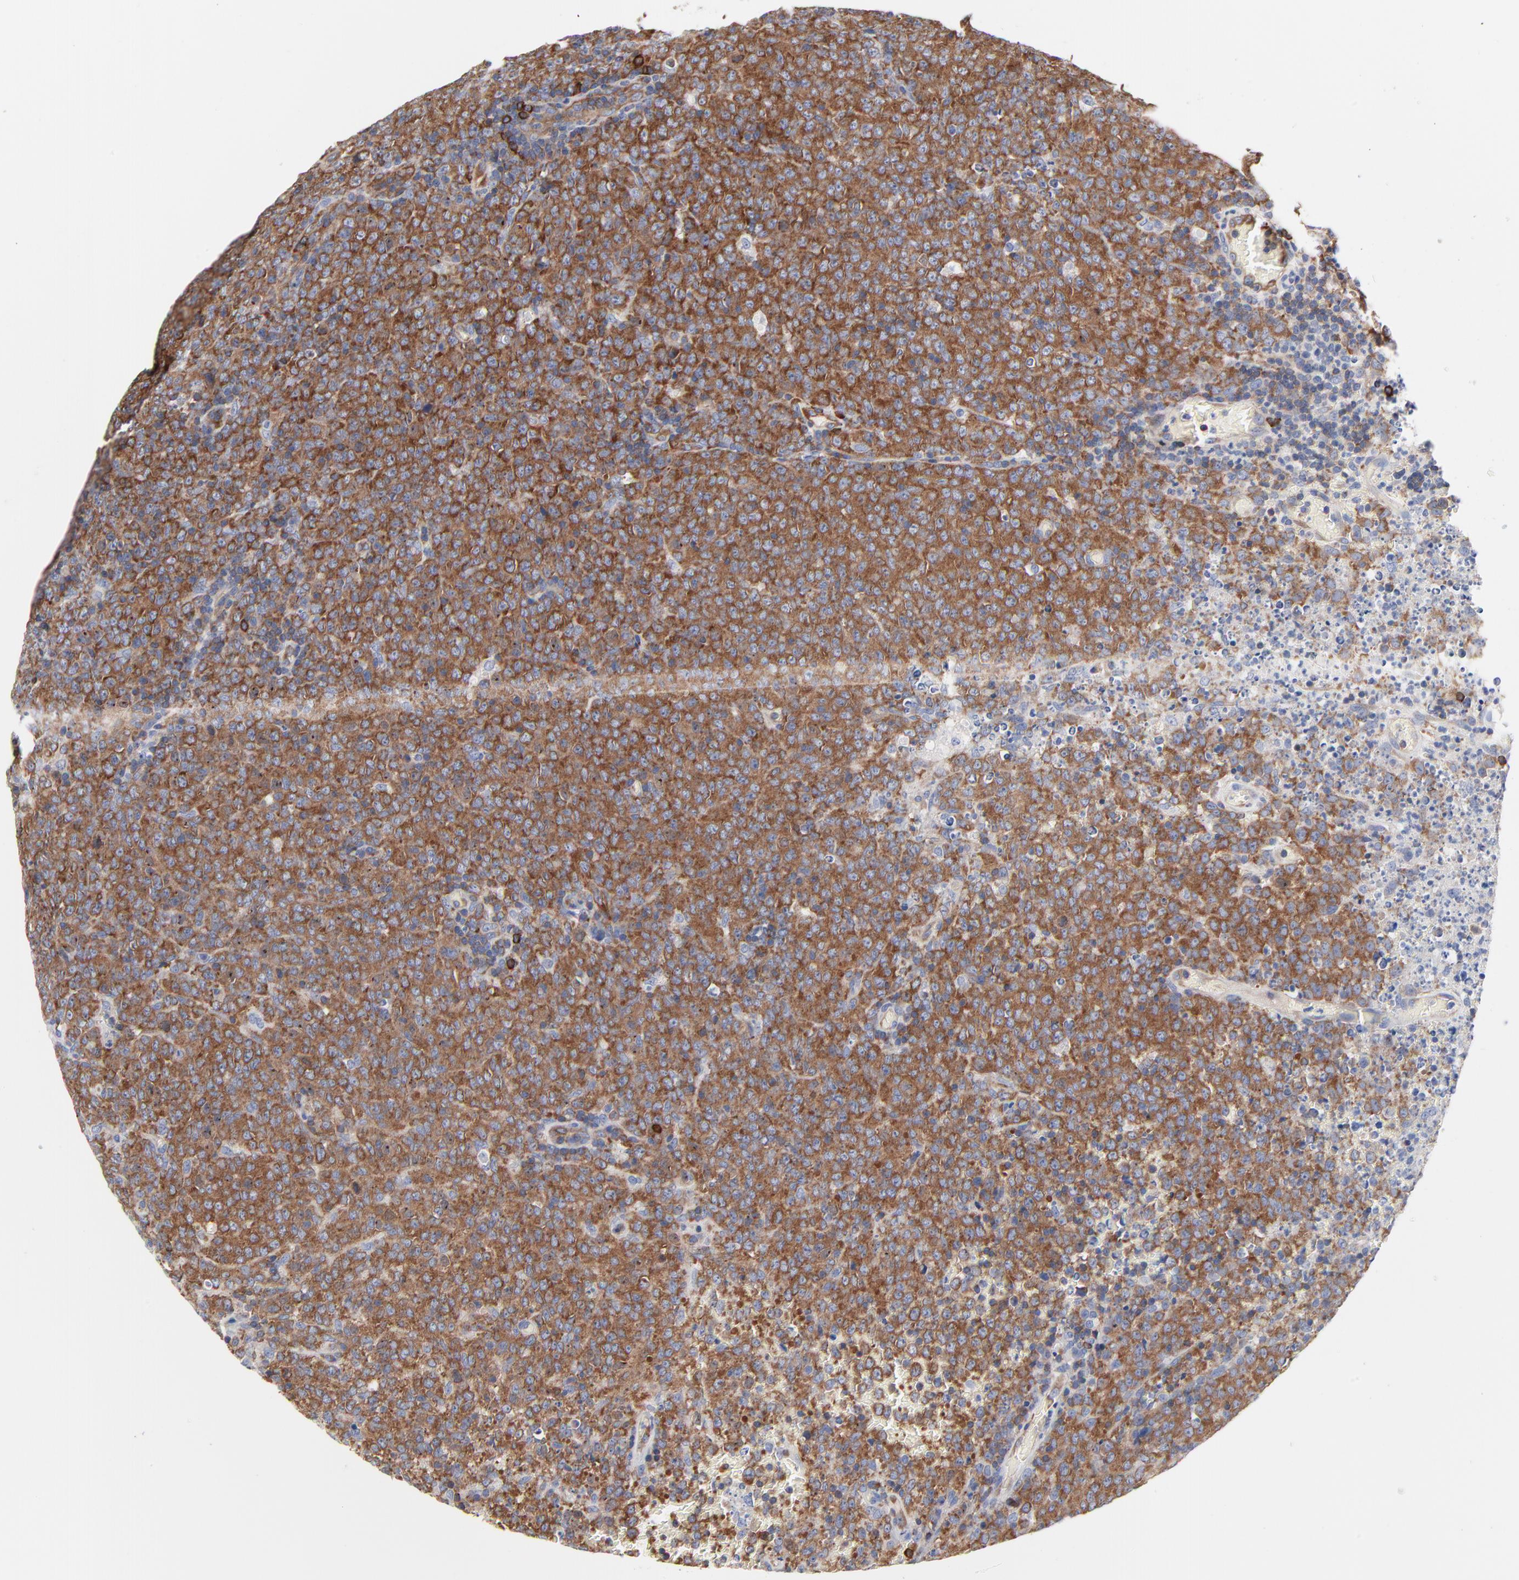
{"staining": {"intensity": "strong", "quantity": ">75%", "location": "cytoplasmic/membranous"}, "tissue": "lymphoma", "cell_type": "Tumor cells", "image_type": "cancer", "snomed": [{"axis": "morphology", "description": "Malignant lymphoma, non-Hodgkin's type, High grade"}, {"axis": "topography", "description": "Tonsil"}], "caption": "This photomicrograph demonstrates immunohistochemistry staining of high-grade malignant lymphoma, non-Hodgkin's type, with high strong cytoplasmic/membranous expression in about >75% of tumor cells.", "gene": "CD2AP", "patient": {"sex": "female", "age": 36}}